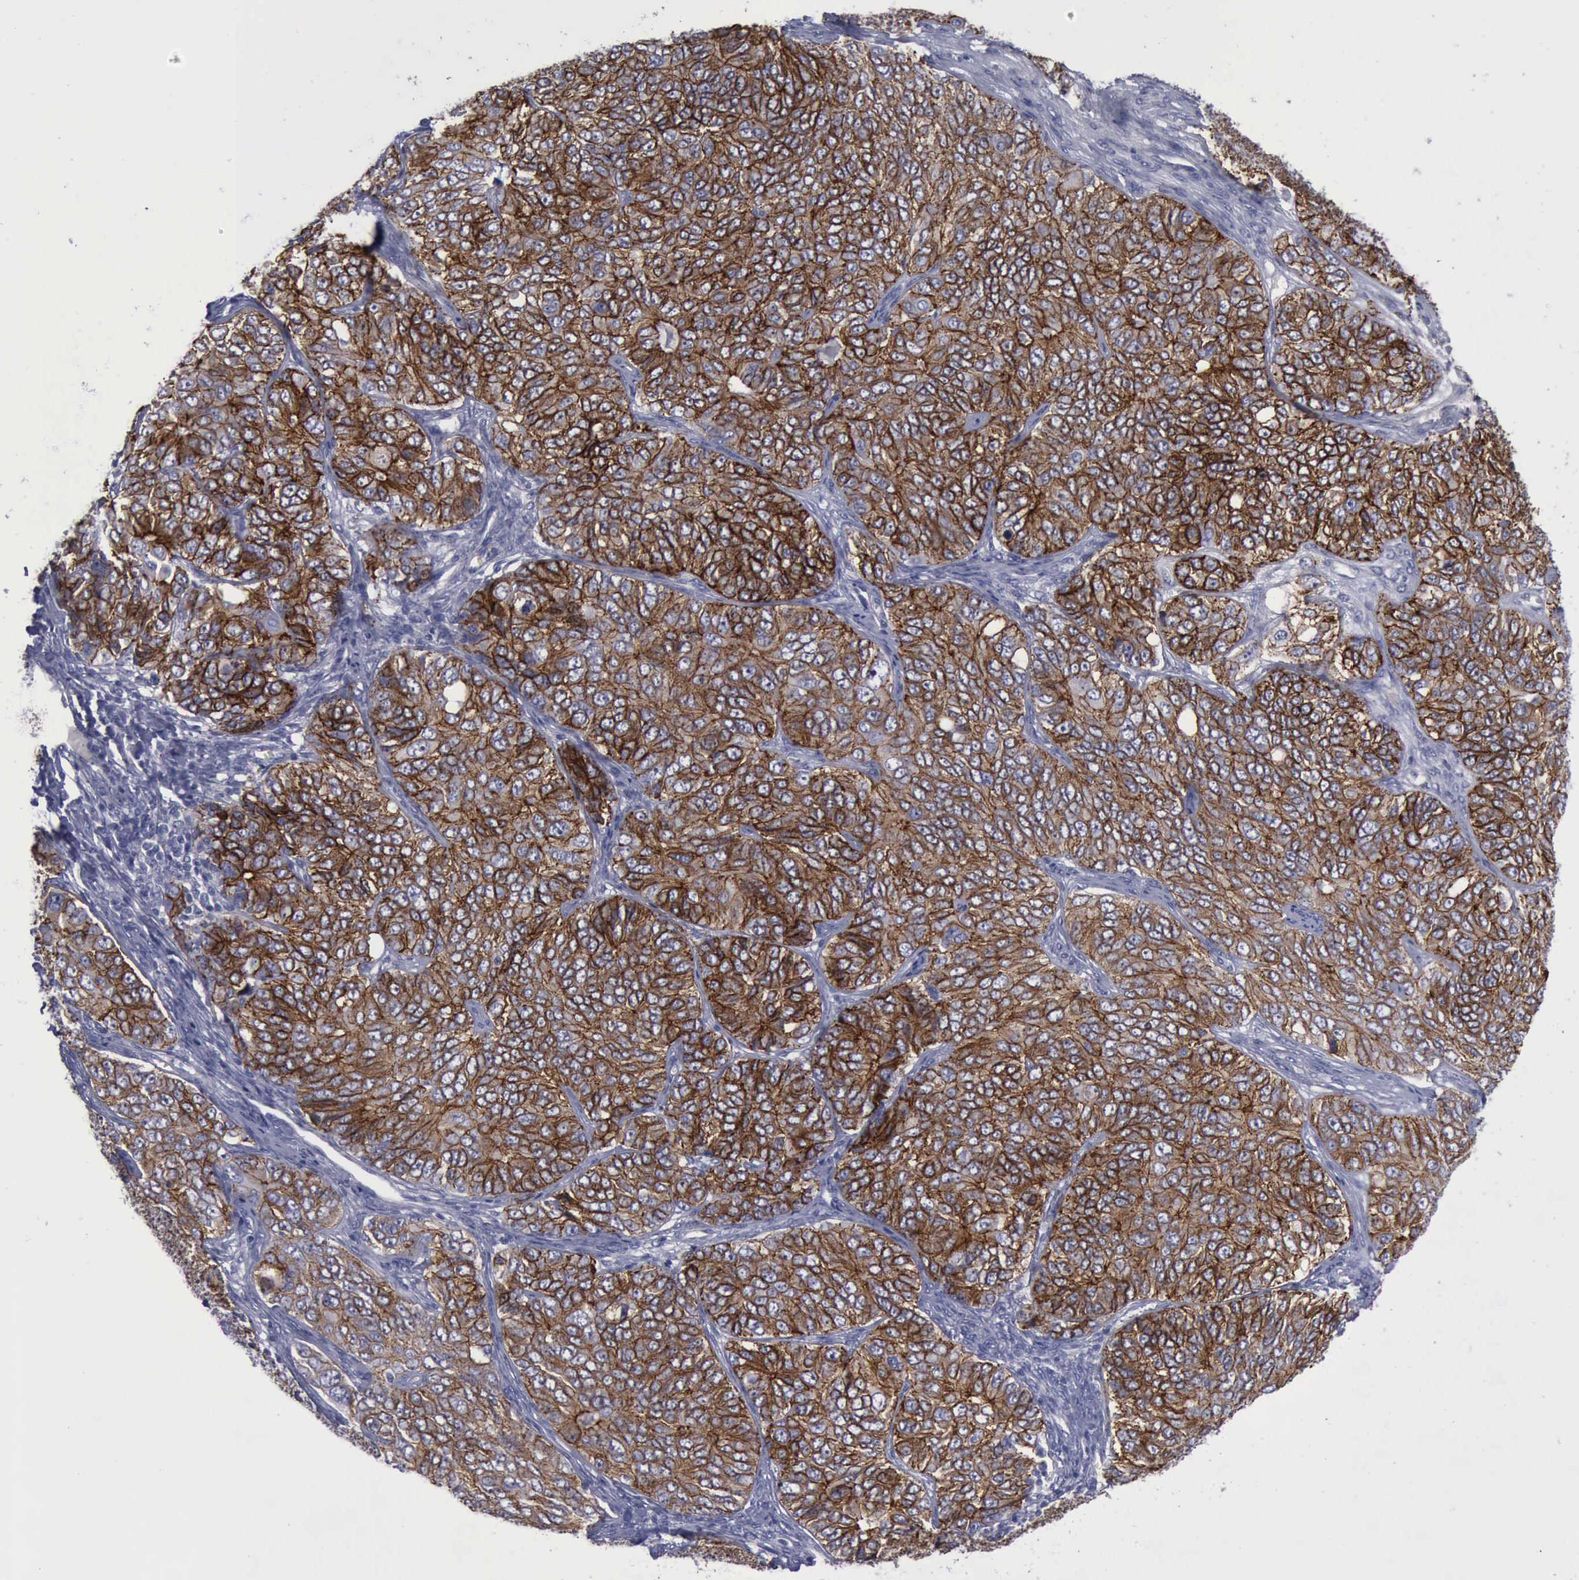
{"staining": {"intensity": "strong", "quantity": ">75%", "location": "cytoplasmic/membranous"}, "tissue": "ovarian cancer", "cell_type": "Tumor cells", "image_type": "cancer", "snomed": [{"axis": "morphology", "description": "Carcinoma, endometroid"}, {"axis": "topography", "description": "Ovary"}], "caption": "Ovarian cancer stained with IHC demonstrates strong cytoplasmic/membranous staining in approximately >75% of tumor cells.", "gene": "CDH2", "patient": {"sex": "female", "age": 51}}